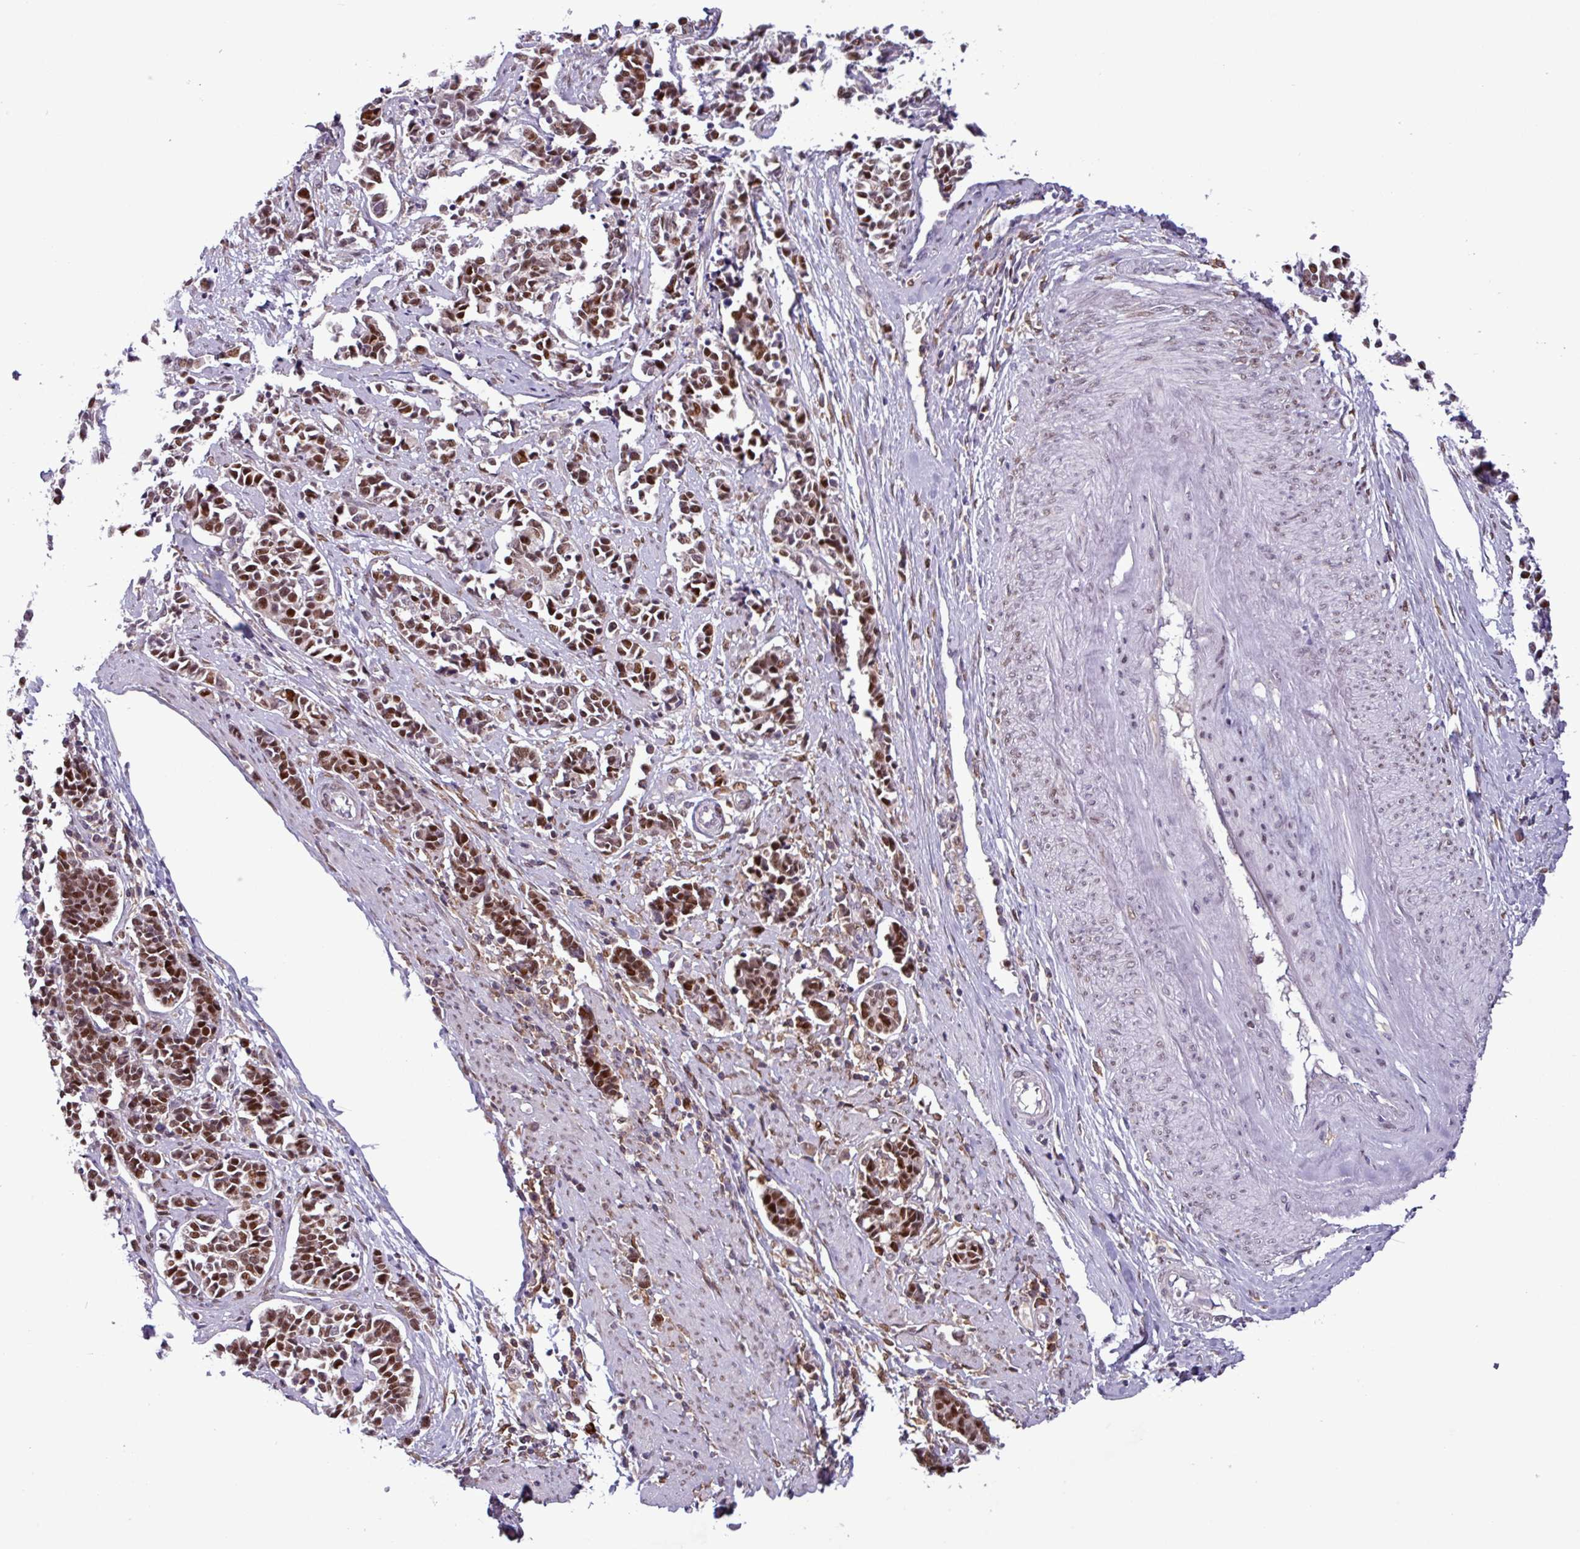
{"staining": {"intensity": "strong", "quantity": ">75%", "location": "nuclear"}, "tissue": "cervical cancer", "cell_type": "Tumor cells", "image_type": "cancer", "snomed": [{"axis": "morphology", "description": "Normal tissue, NOS"}, {"axis": "morphology", "description": "Squamous cell carcinoma, NOS"}, {"axis": "topography", "description": "Cervix"}], "caption": "The photomicrograph shows immunohistochemical staining of squamous cell carcinoma (cervical). There is strong nuclear positivity is appreciated in about >75% of tumor cells. (DAB IHC with brightfield microscopy, high magnification).", "gene": "PRRX1", "patient": {"sex": "female", "age": 35}}